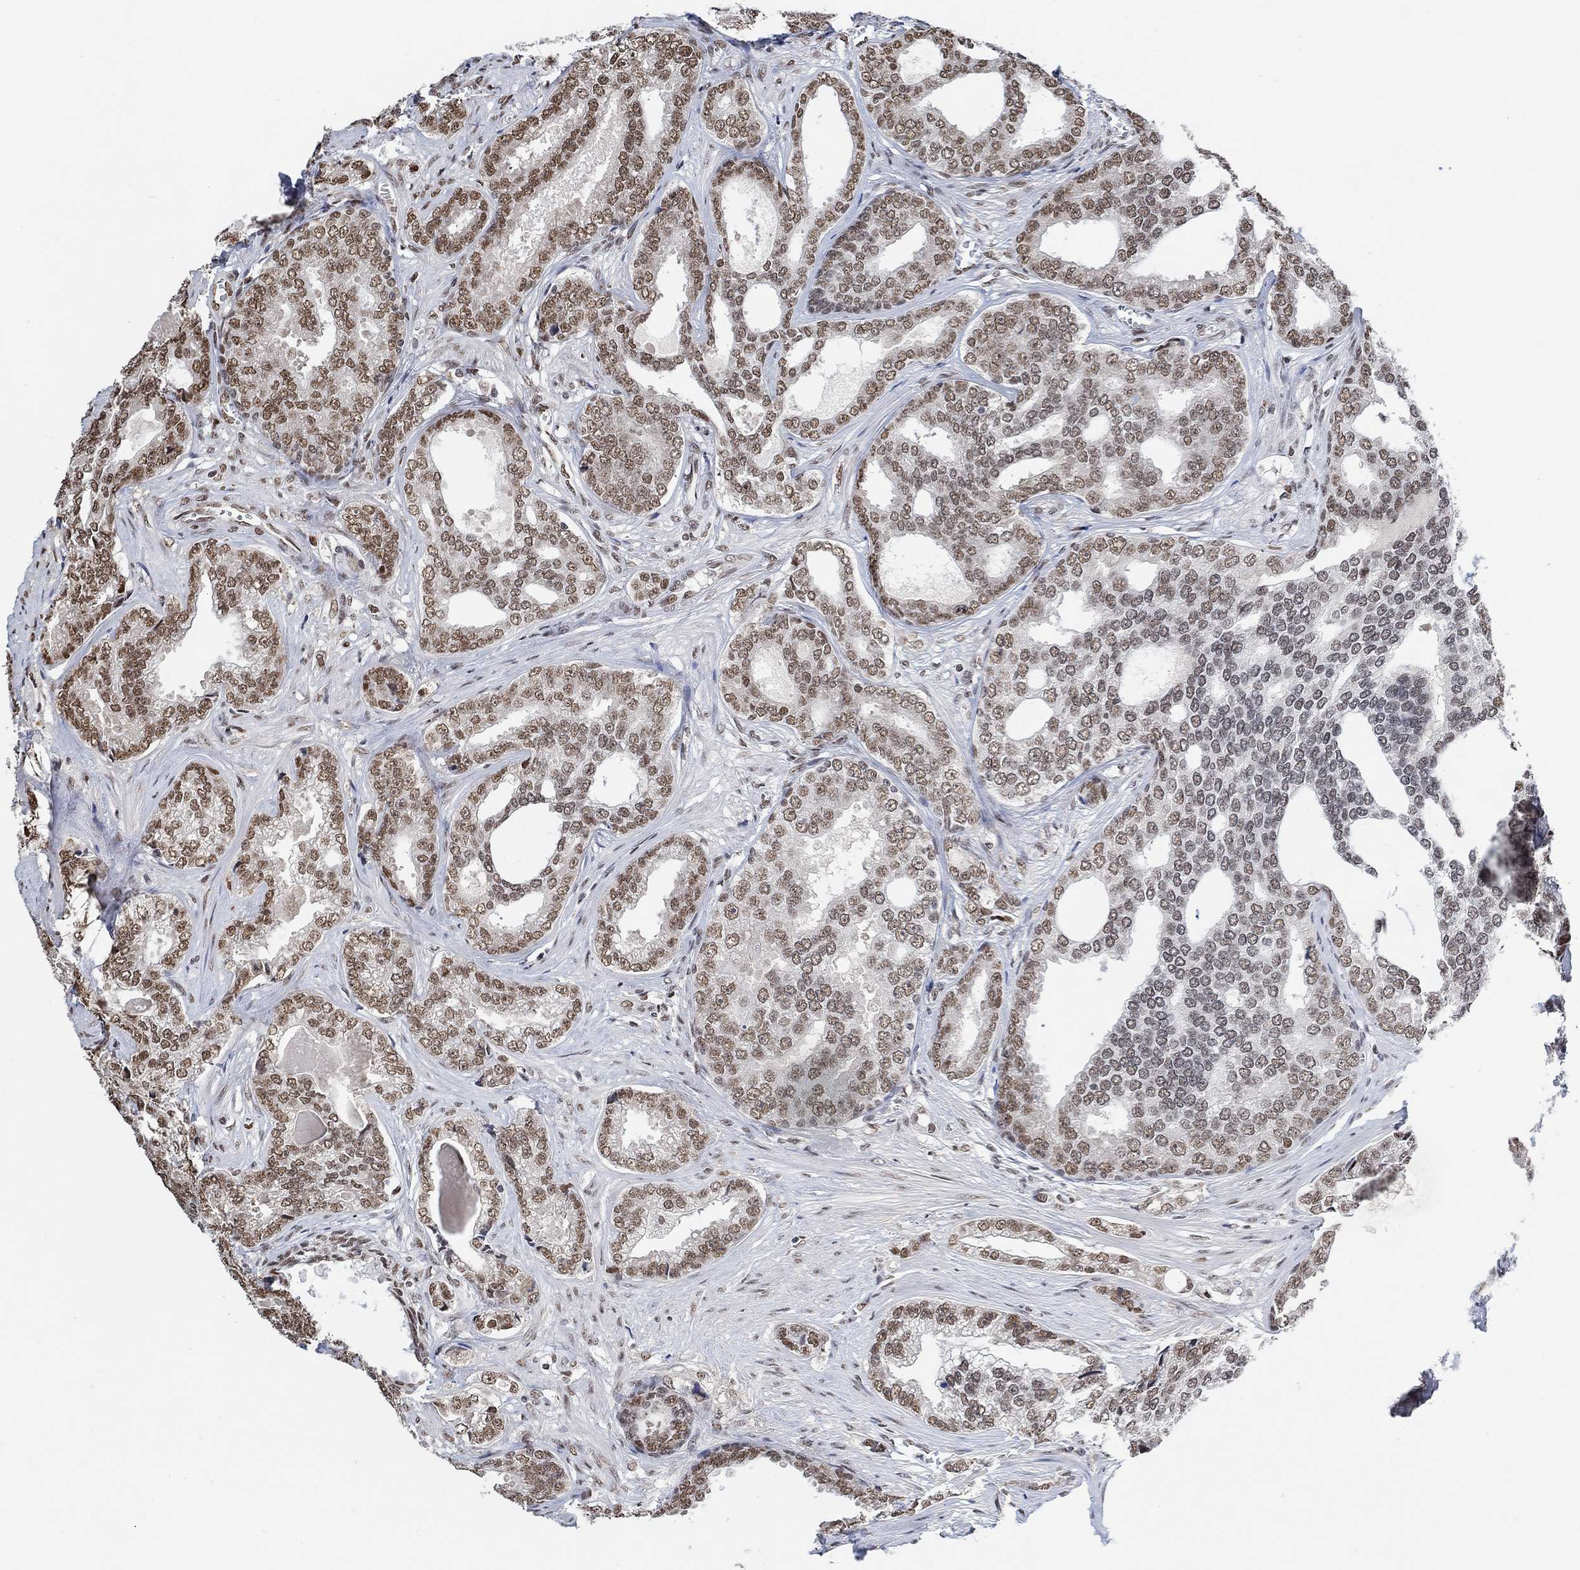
{"staining": {"intensity": "moderate", "quantity": "25%-75%", "location": "nuclear"}, "tissue": "prostate cancer", "cell_type": "Tumor cells", "image_type": "cancer", "snomed": [{"axis": "morphology", "description": "Adenocarcinoma, NOS"}, {"axis": "topography", "description": "Prostate"}], "caption": "Brown immunohistochemical staining in adenocarcinoma (prostate) exhibits moderate nuclear staining in approximately 25%-75% of tumor cells. (Brightfield microscopy of DAB IHC at high magnification).", "gene": "USP39", "patient": {"sex": "male", "age": 67}}